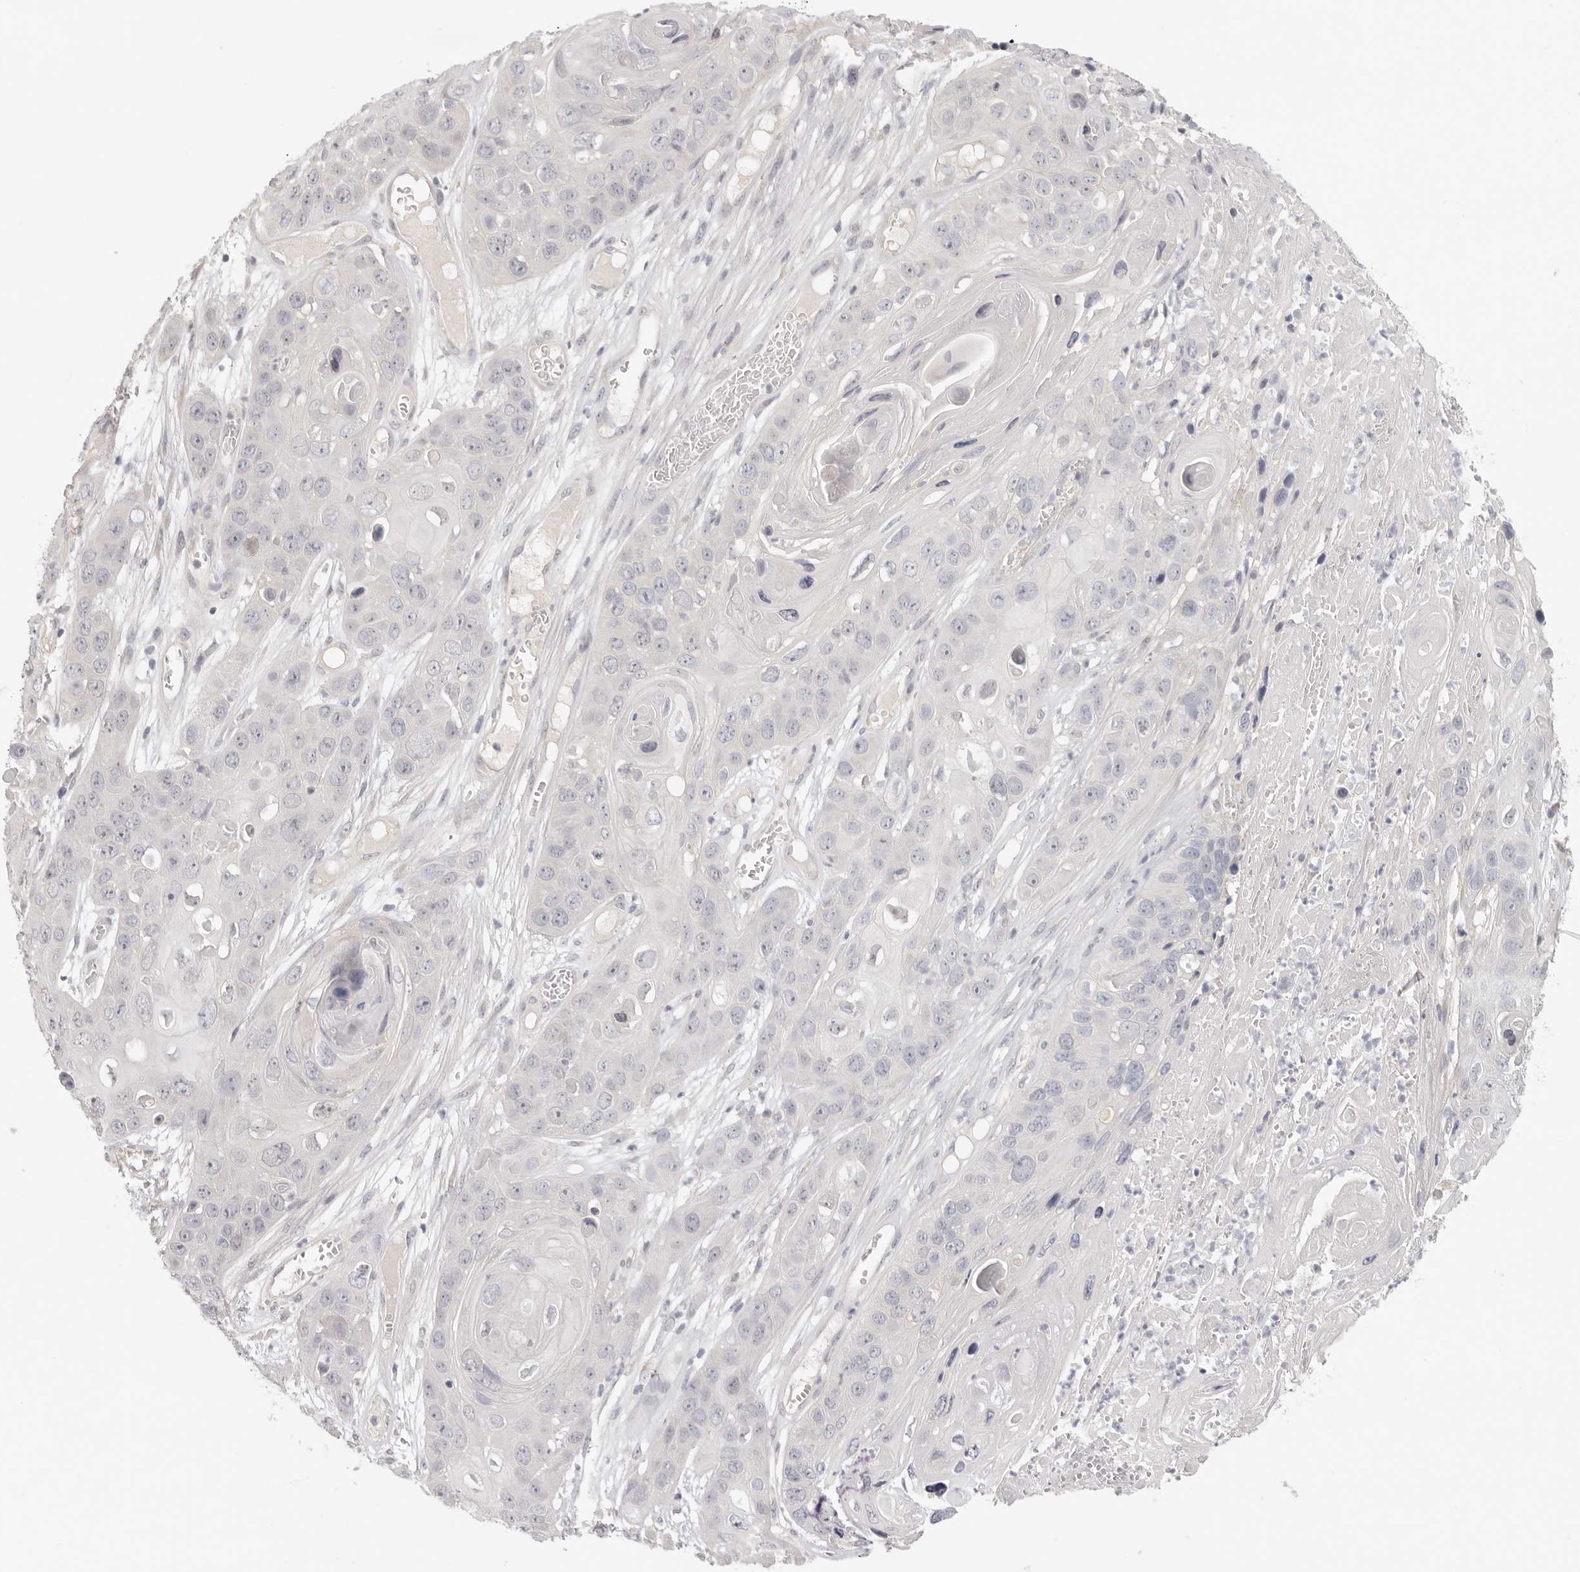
{"staining": {"intensity": "negative", "quantity": "none", "location": "none"}, "tissue": "skin cancer", "cell_type": "Tumor cells", "image_type": "cancer", "snomed": [{"axis": "morphology", "description": "Squamous cell carcinoma, NOS"}, {"axis": "topography", "description": "Skin"}], "caption": "Tumor cells show no significant expression in squamous cell carcinoma (skin).", "gene": "AHDC1", "patient": {"sex": "male", "age": 55}}